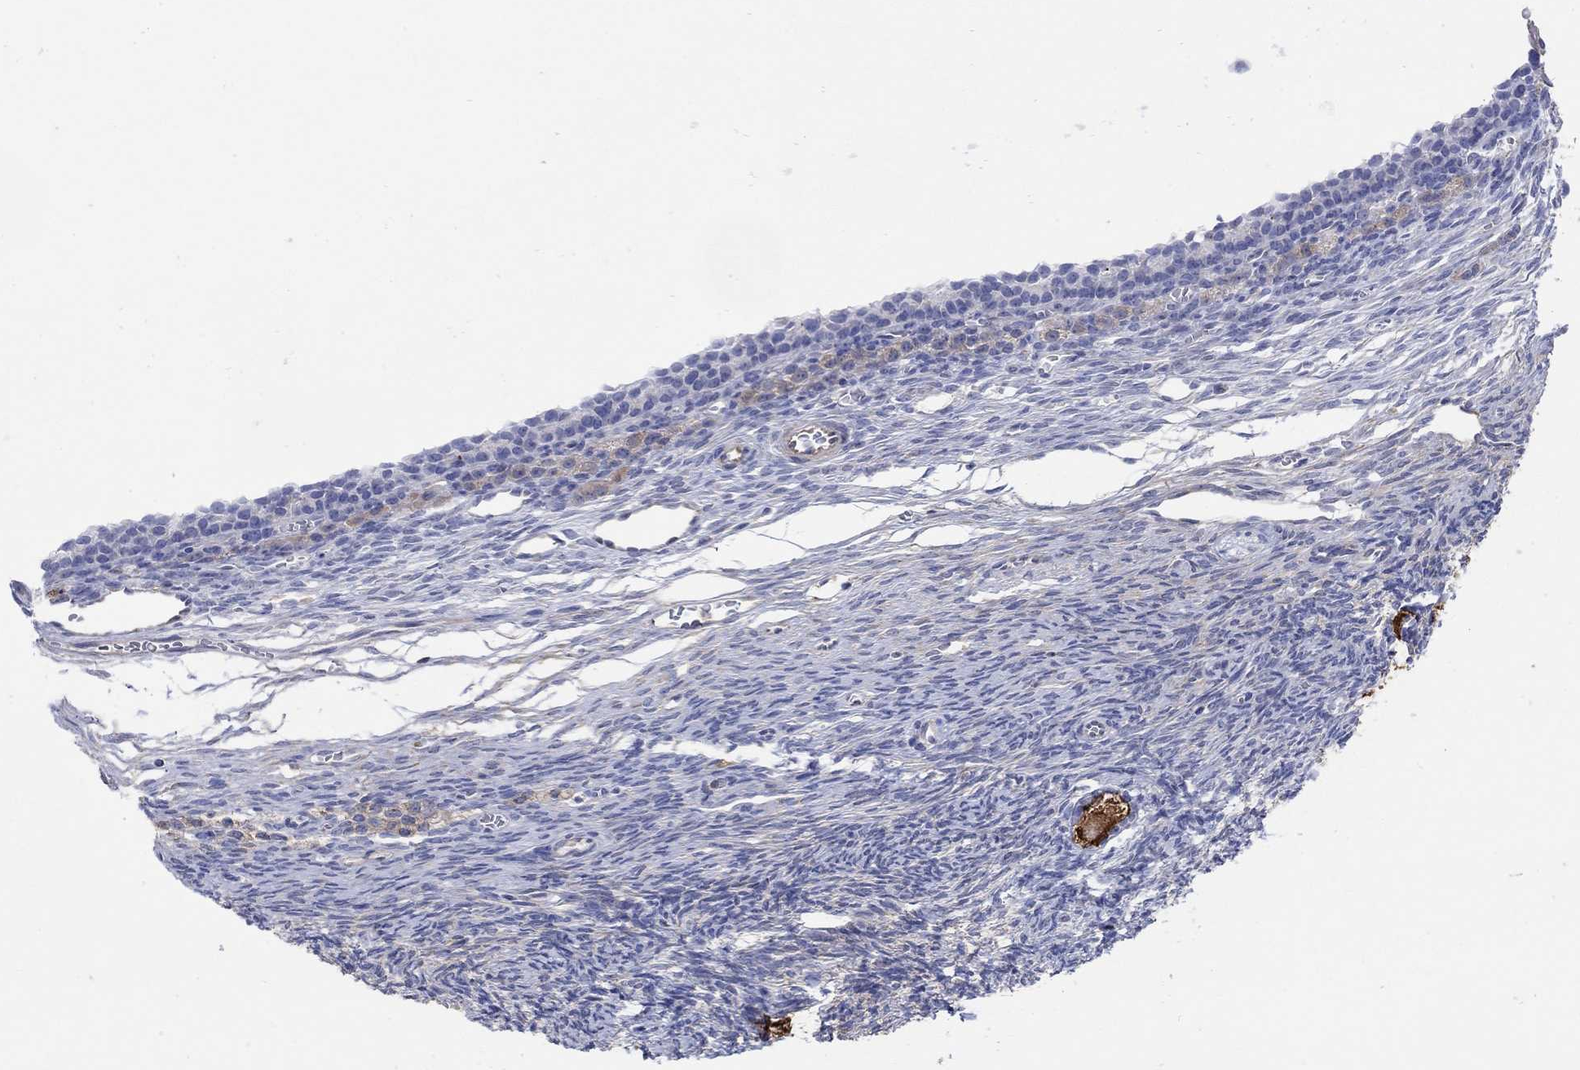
{"staining": {"intensity": "strong", "quantity": "25%-75%", "location": "cytoplasmic/membranous"}, "tissue": "ovary", "cell_type": "Follicle cells", "image_type": "normal", "snomed": [{"axis": "morphology", "description": "Normal tissue, NOS"}, {"axis": "topography", "description": "Ovary"}], "caption": "Immunohistochemical staining of normal human ovary displays 25%-75% levels of strong cytoplasmic/membranous protein expression in approximately 25%-75% of follicle cells. Nuclei are stained in blue.", "gene": "TEKT3", "patient": {"sex": "female", "age": 27}}